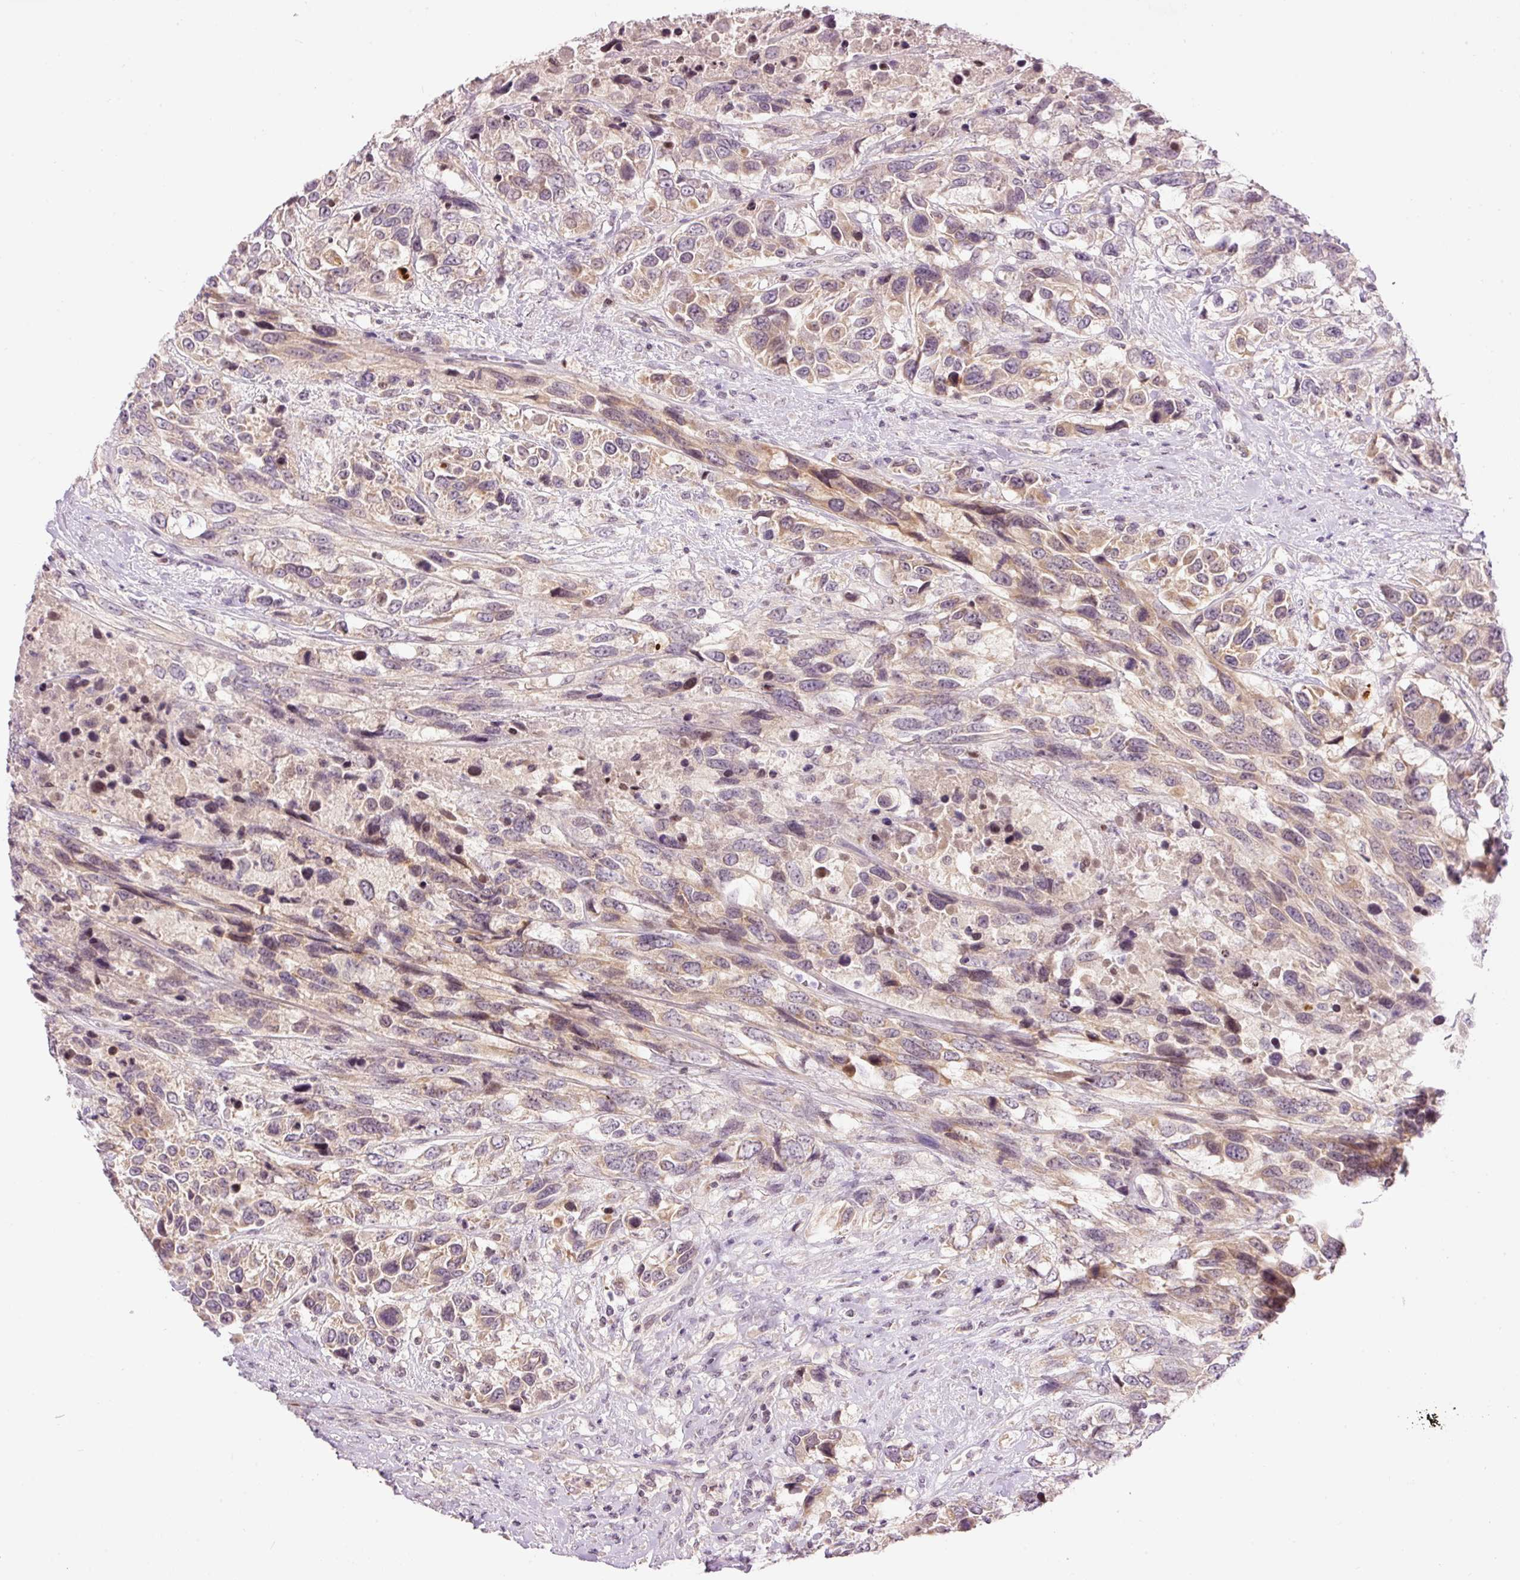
{"staining": {"intensity": "weak", "quantity": ">75%", "location": "cytoplasmic/membranous"}, "tissue": "urothelial cancer", "cell_type": "Tumor cells", "image_type": "cancer", "snomed": [{"axis": "morphology", "description": "Urothelial carcinoma, High grade"}, {"axis": "topography", "description": "Urinary bladder"}], "caption": "Protein analysis of high-grade urothelial carcinoma tissue exhibits weak cytoplasmic/membranous positivity in approximately >75% of tumor cells.", "gene": "ABHD11", "patient": {"sex": "female", "age": 70}}